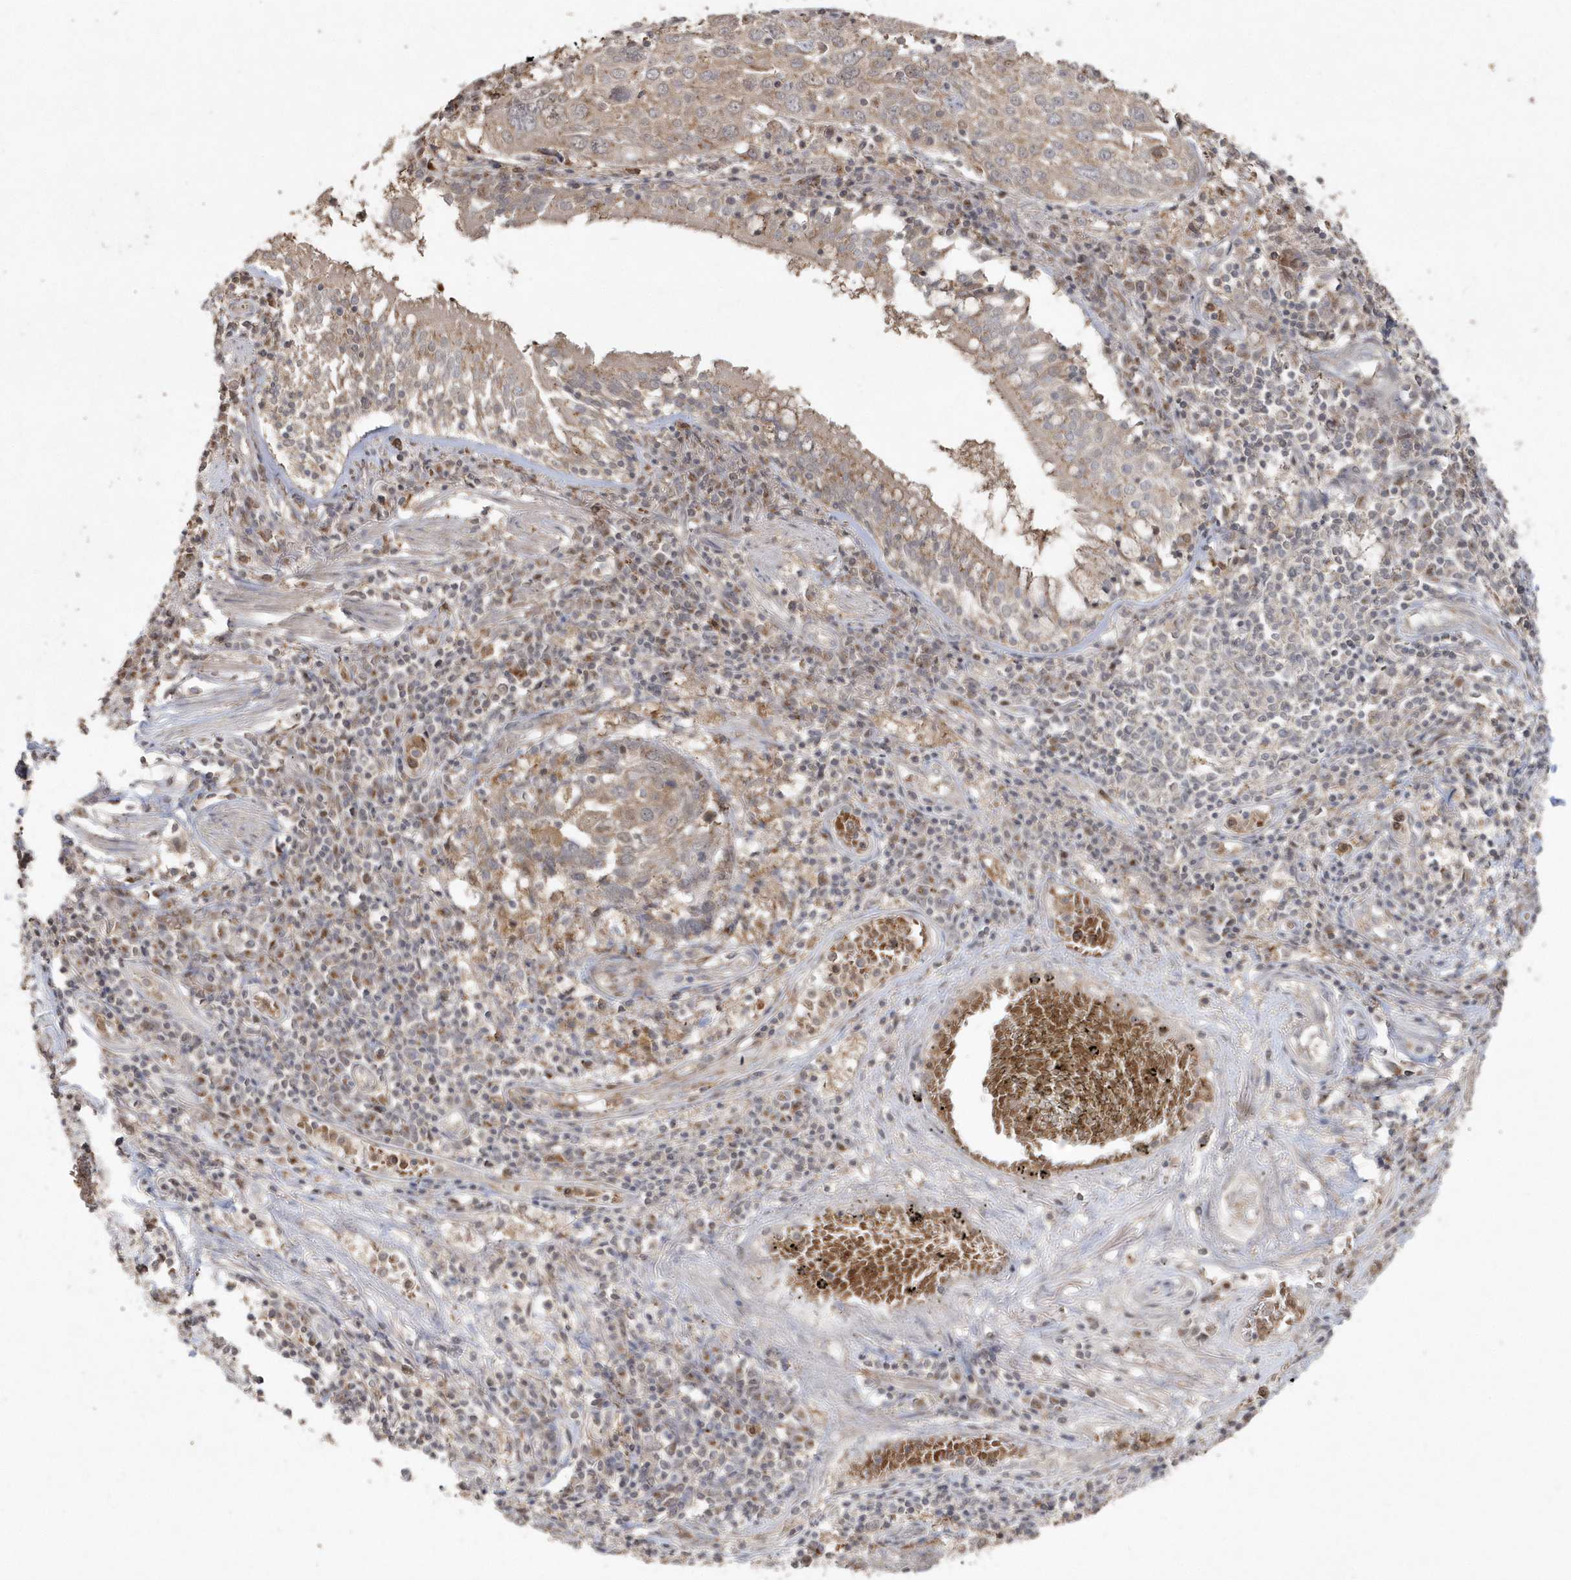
{"staining": {"intensity": "weak", "quantity": ">75%", "location": "cytoplasmic/membranous"}, "tissue": "lung cancer", "cell_type": "Tumor cells", "image_type": "cancer", "snomed": [{"axis": "morphology", "description": "Squamous cell carcinoma, NOS"}, {"axis": "topography", "description": "Lung"}], "caption": "Protein expression by IHC reveals weak cytoplasmic/membranous positivity in approximately >75% of tumor cells in lung cancer. The staining is performed using DAB (3,3'-diaminobenzidine) brown chromogen to label protein expression. The nuclei are counter-stained blue using hematoxylin.", "gene": "GEMIN6", "patient": {"sex": "male", "age": 65}}